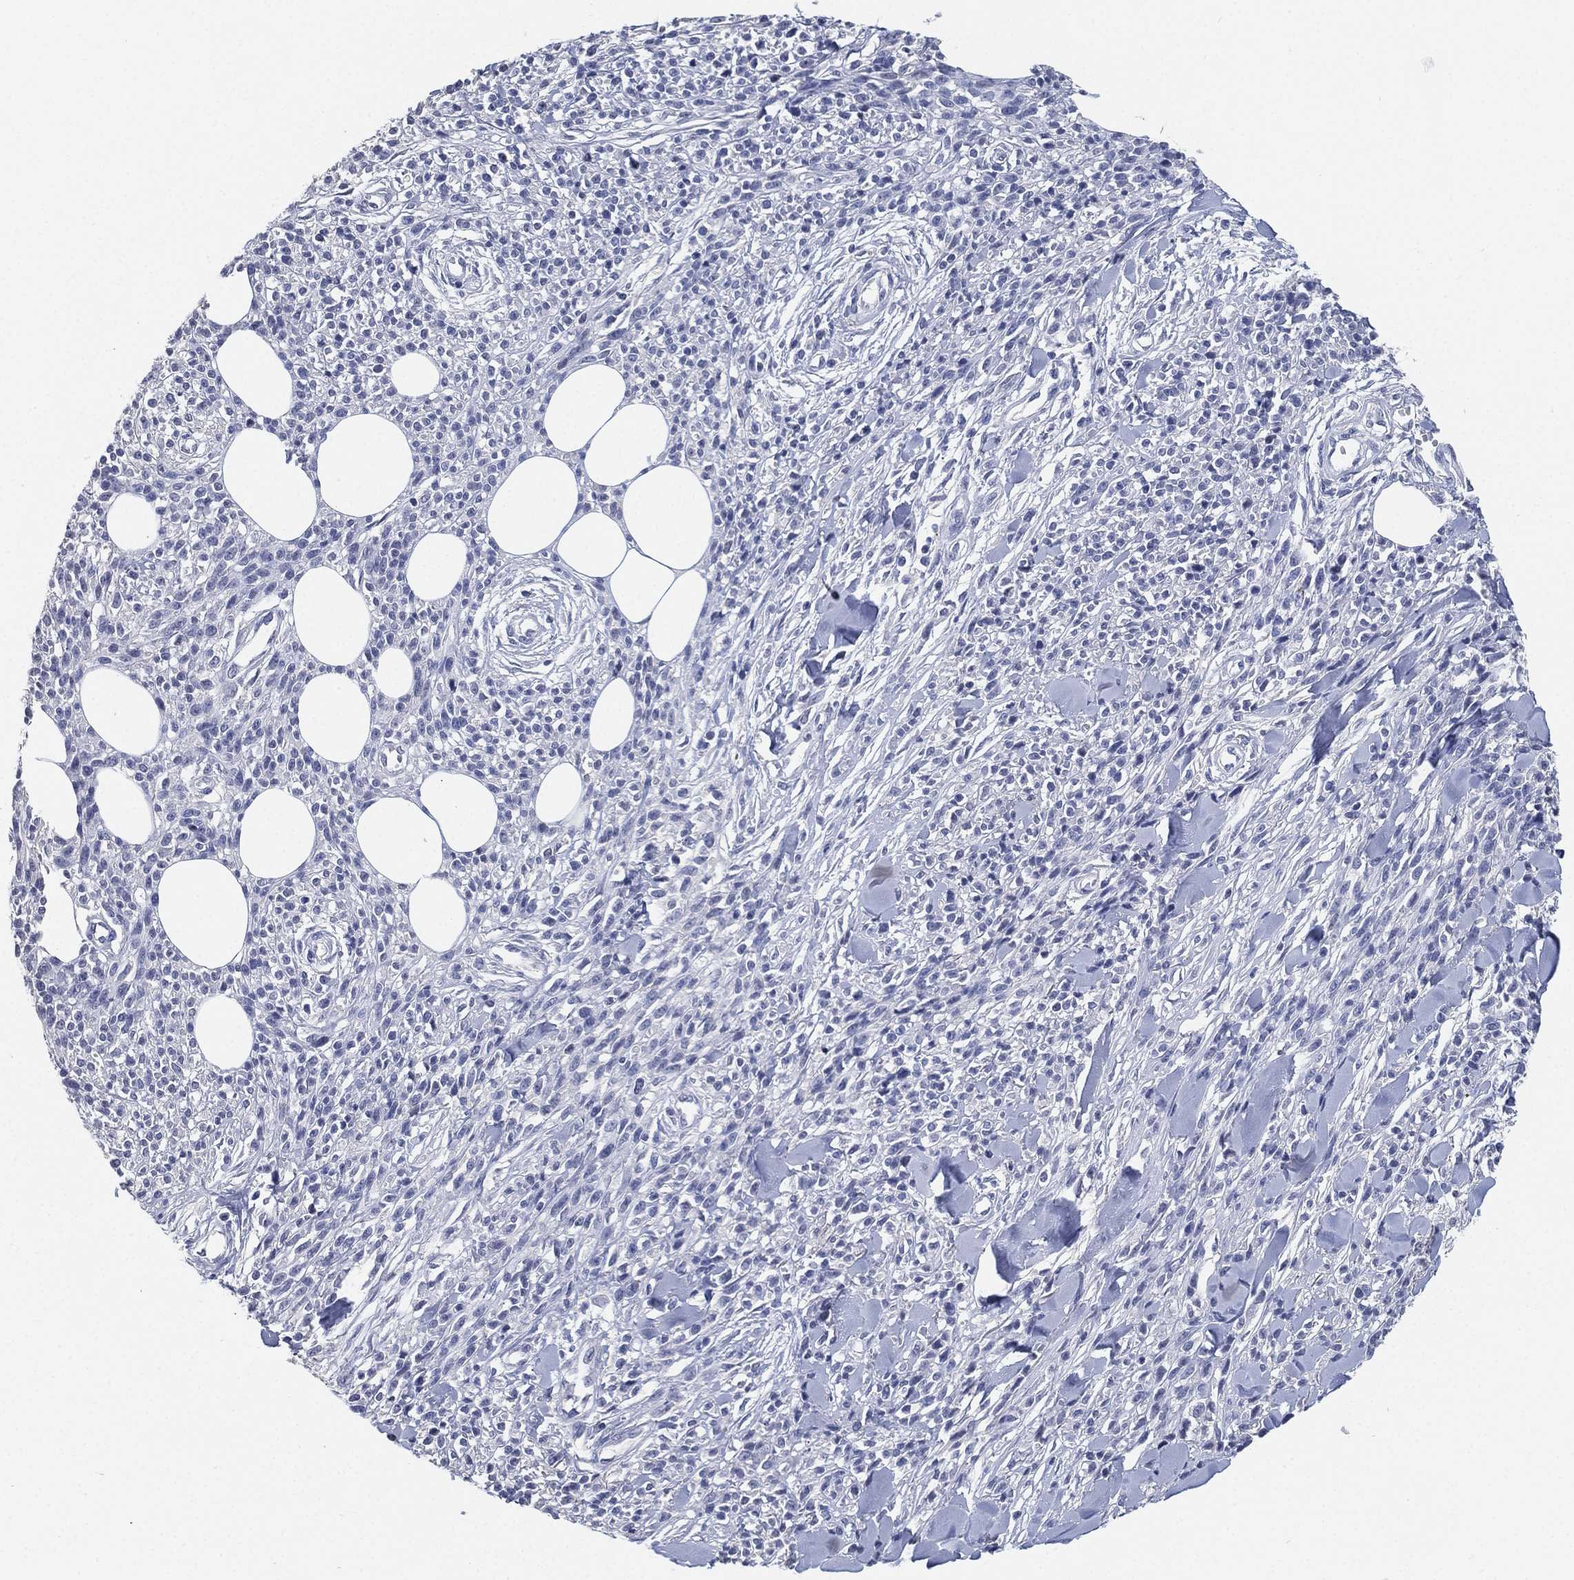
{"staining": {"intensity": "negative", "quantity": "none", "location": "none"}, "tissue": "melanoma", "cell_type": "Tumor cells", "image_type": "cancer", "snomed": [{"axis": "morphology", "description": "Malignant melanoma, NOS"}, {"axis": "topography", "description": "Skin"}, {"axis": "topography", "description": "Skin of trunk"}], "caption": "Immunohistochemistry image of neoplastic tissue: human melanoma stained with DAB displays no significant protein expression in tumor cells.", "gene": "IYD", "patient": {"sex": "male", "age": 74}}